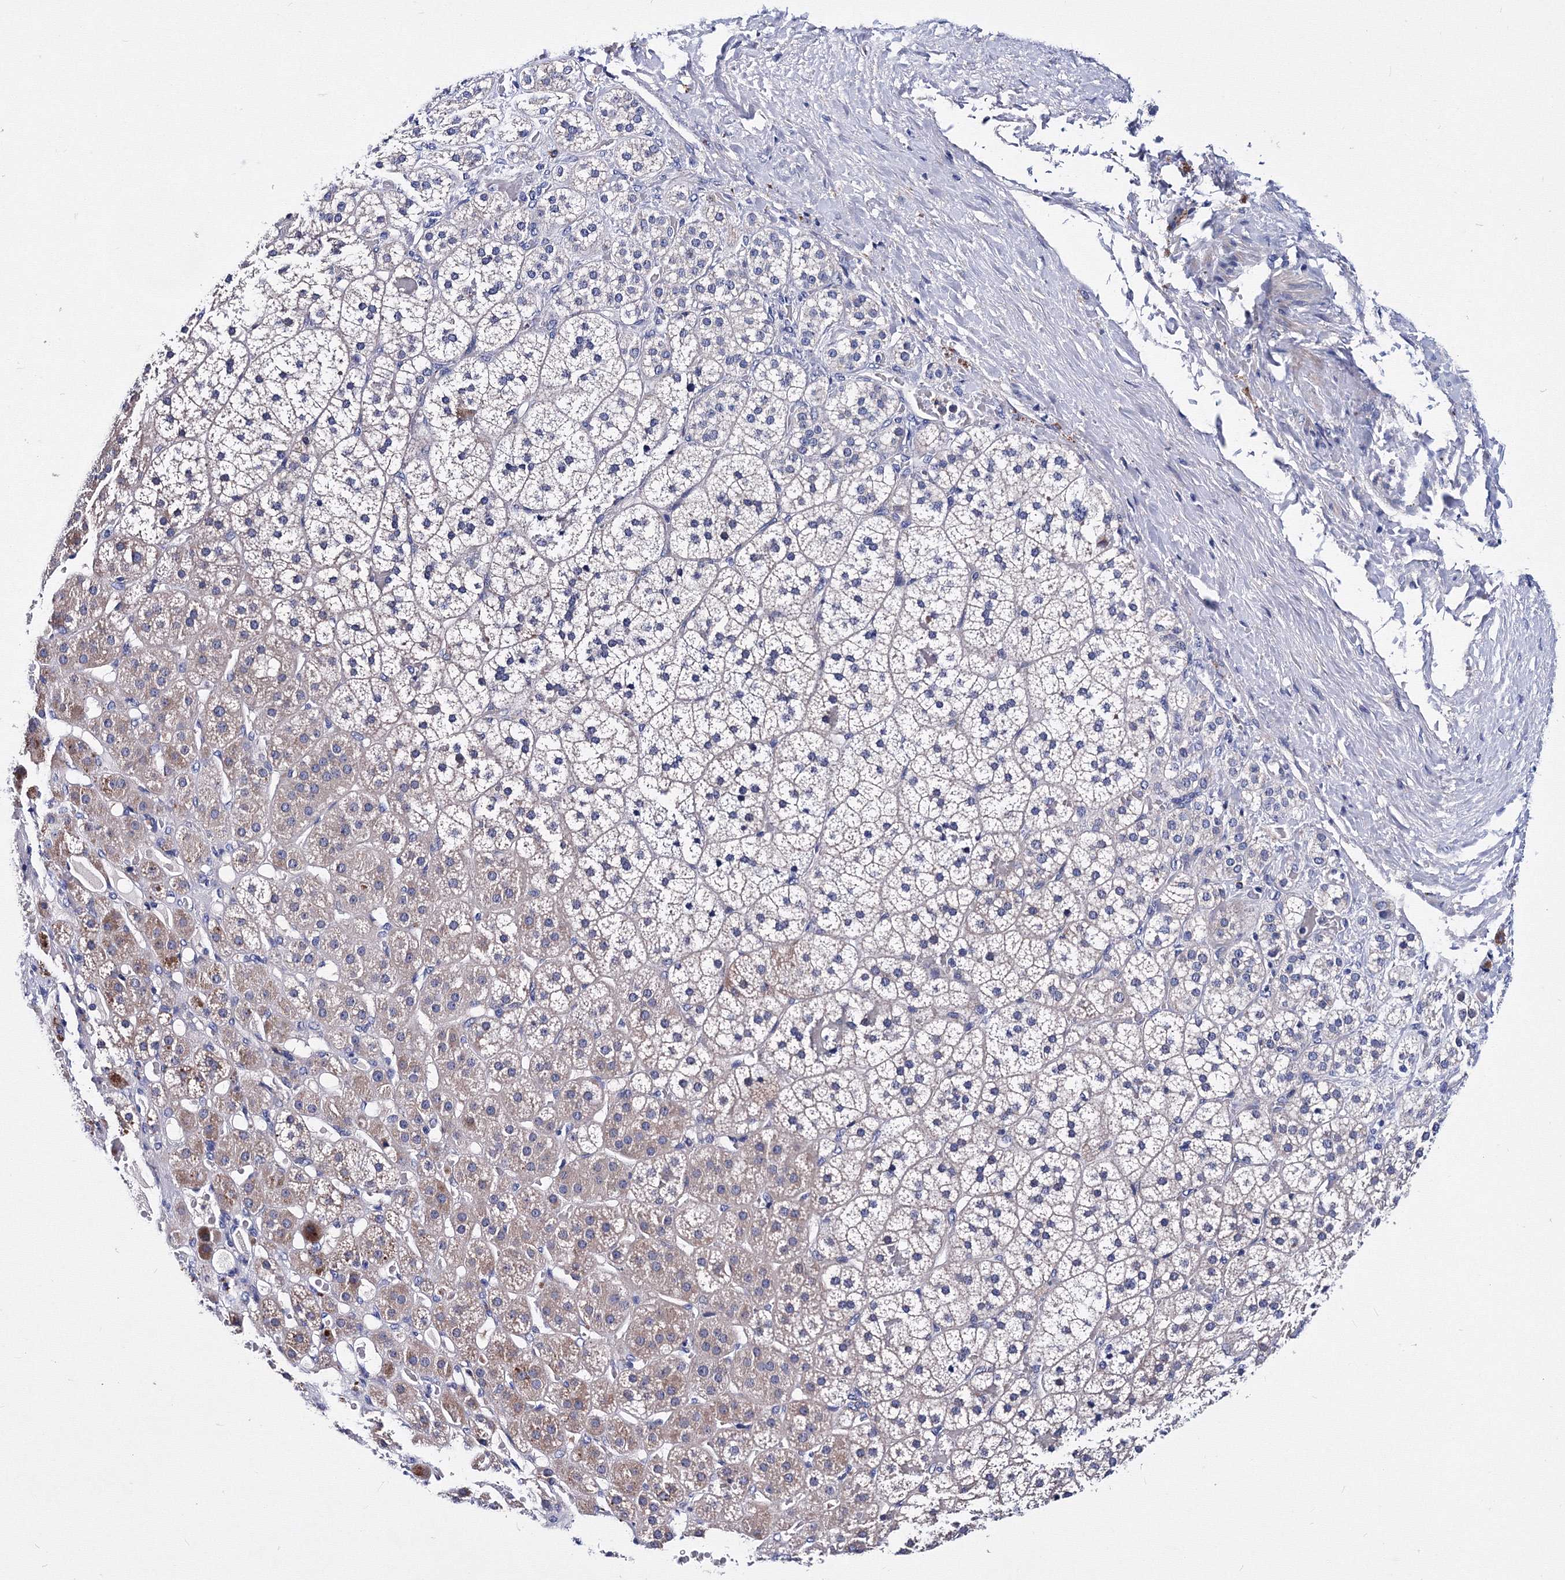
{"staining": {"intensity": "moderate", "quantity": "<25%", "location": "cytoplasmic/membranous"}, "tissue": "adrenal gland", "cell_type": "Glandular cells", "image_type": "normal", "snomed": [{"axis": "morphology", "description": "Normal tissue, NOS"}, {"axis": "topography", "description": "Adrenal gland"}], "caption": "The photomicrograph reveals a brown stain indicating the presence of a protein in the cytoplasmic/membranous of glandular cells in adrenal gland.", "gene": "TRPM2", "patient": {"sex": "female", "age": 44}}